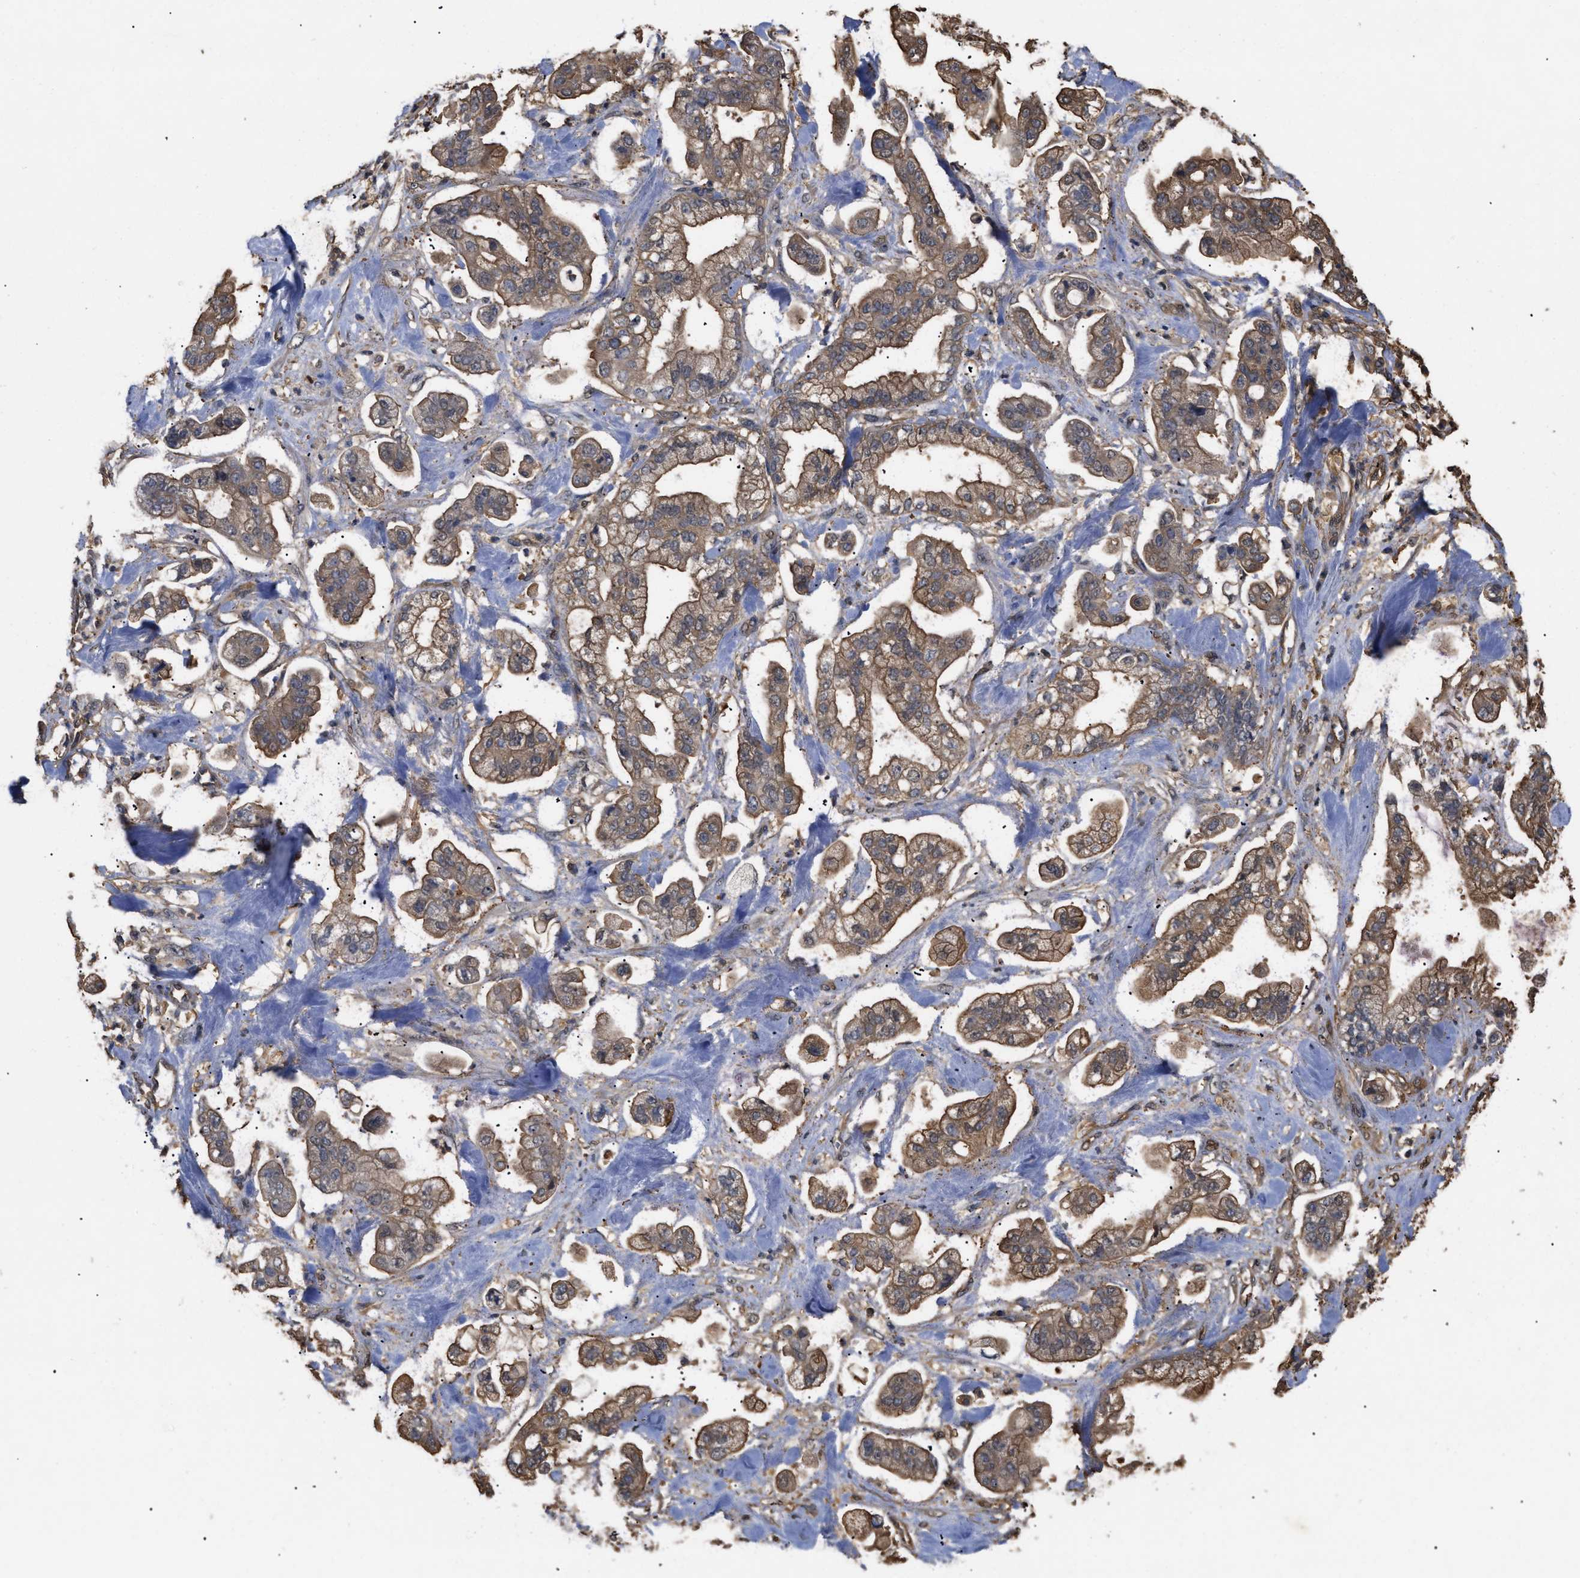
{"staining": {"intensity": "moderate", "quantity": ">75%", "location": "cytoplasmic/membranous"}, "tissue": "stomach cancer", "cell_type": "Tumor cells", "image_type": "cancer", "snomed": [{"axis": "morphology", "description": "Adenocarcinoma, NOS"}, {"axis": "topography", "description": "Stomach"}], "caption": "Stomach adenocarcinoma tissue exhibits moderate cytoplasmic/membranous positivity in about >75% of tumor cells", "gene": "CALM1", "patient": {"sex": "male", "age": 62}}